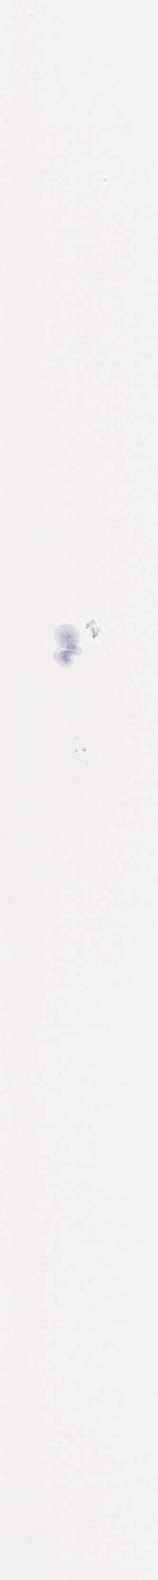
{"staining": {"intensity": "negative", "quantity": "none", "location": "none"}, "tissue": "vagina", "cell_type": "Squamous epithelial cells", "image_type": "normal", "snomed": [{"axis": "morphology", "description": "Normal tissue, NOS"}, {"axis": "topography", "description": "Vagina"}], "caption": "A histopathology image of human vagina is negative for staining in squamous epithelial cells. (Brightfield microscopy of DAB (3,3'-diaminobenzidine) immunohistochemistry at high magnification).", "gene": "VCAM1", "patient": {"sex": "female", "age": 46}}